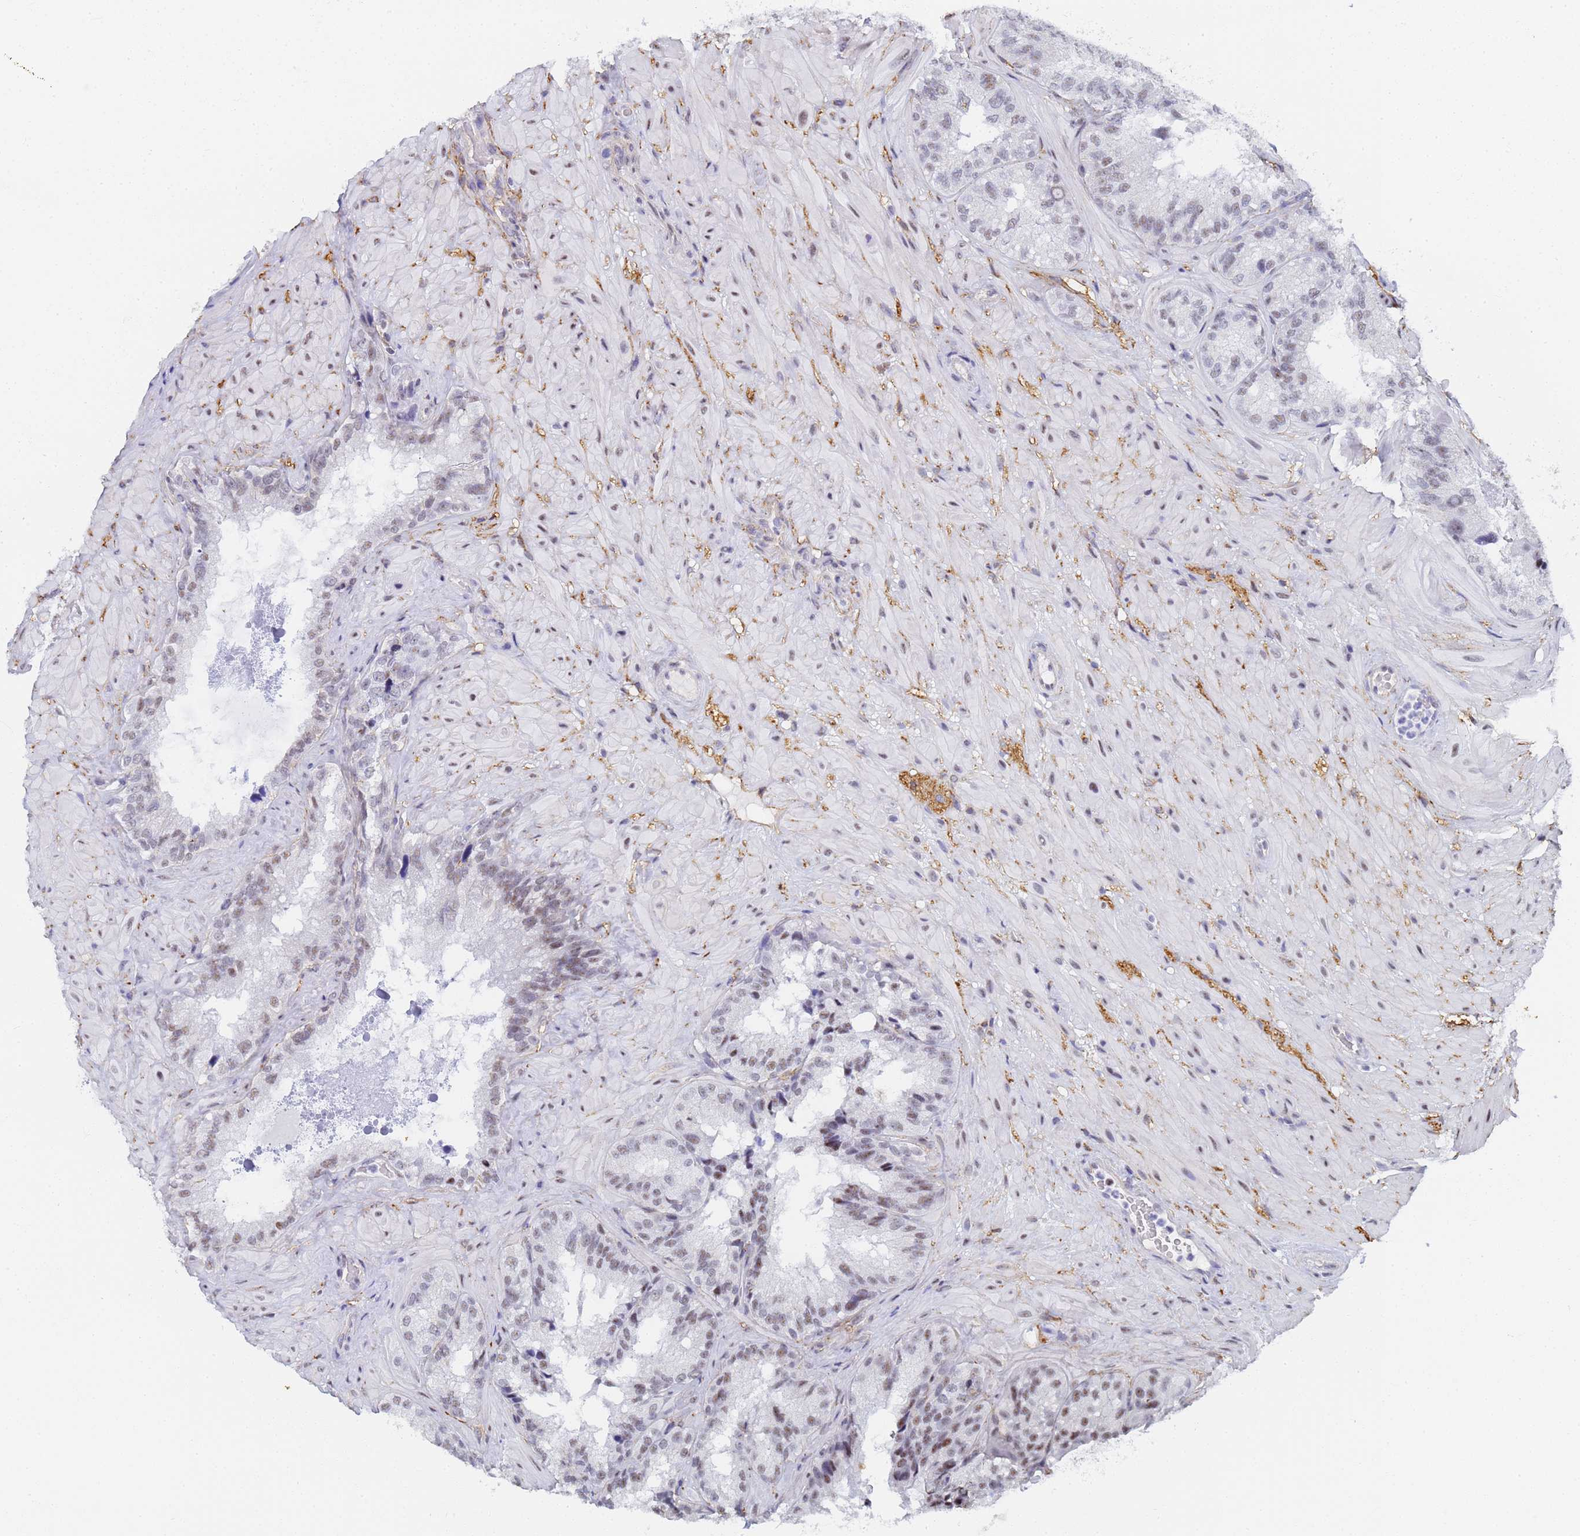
{"staining": {"intensity": "weak", "quantity": "25%-75%", "location": "nuclear"}, "tissue": "seminal vesicle", "cell_type": "Glandular cells", "image_type": "normal", "snomed": [{"axis": "morphology", "description": "Normal tissue, NOS"}, {"axis": "topography", "description": "Seminal veicle"}], "caption": "Immunohistochemical staining of unremarkable seminal vesicle shows low levels of weak nuclear staining in about 25%-75% of glandular cells.", "gene": "PRRT4", "patient": {"sex": "male", "age": 58}}